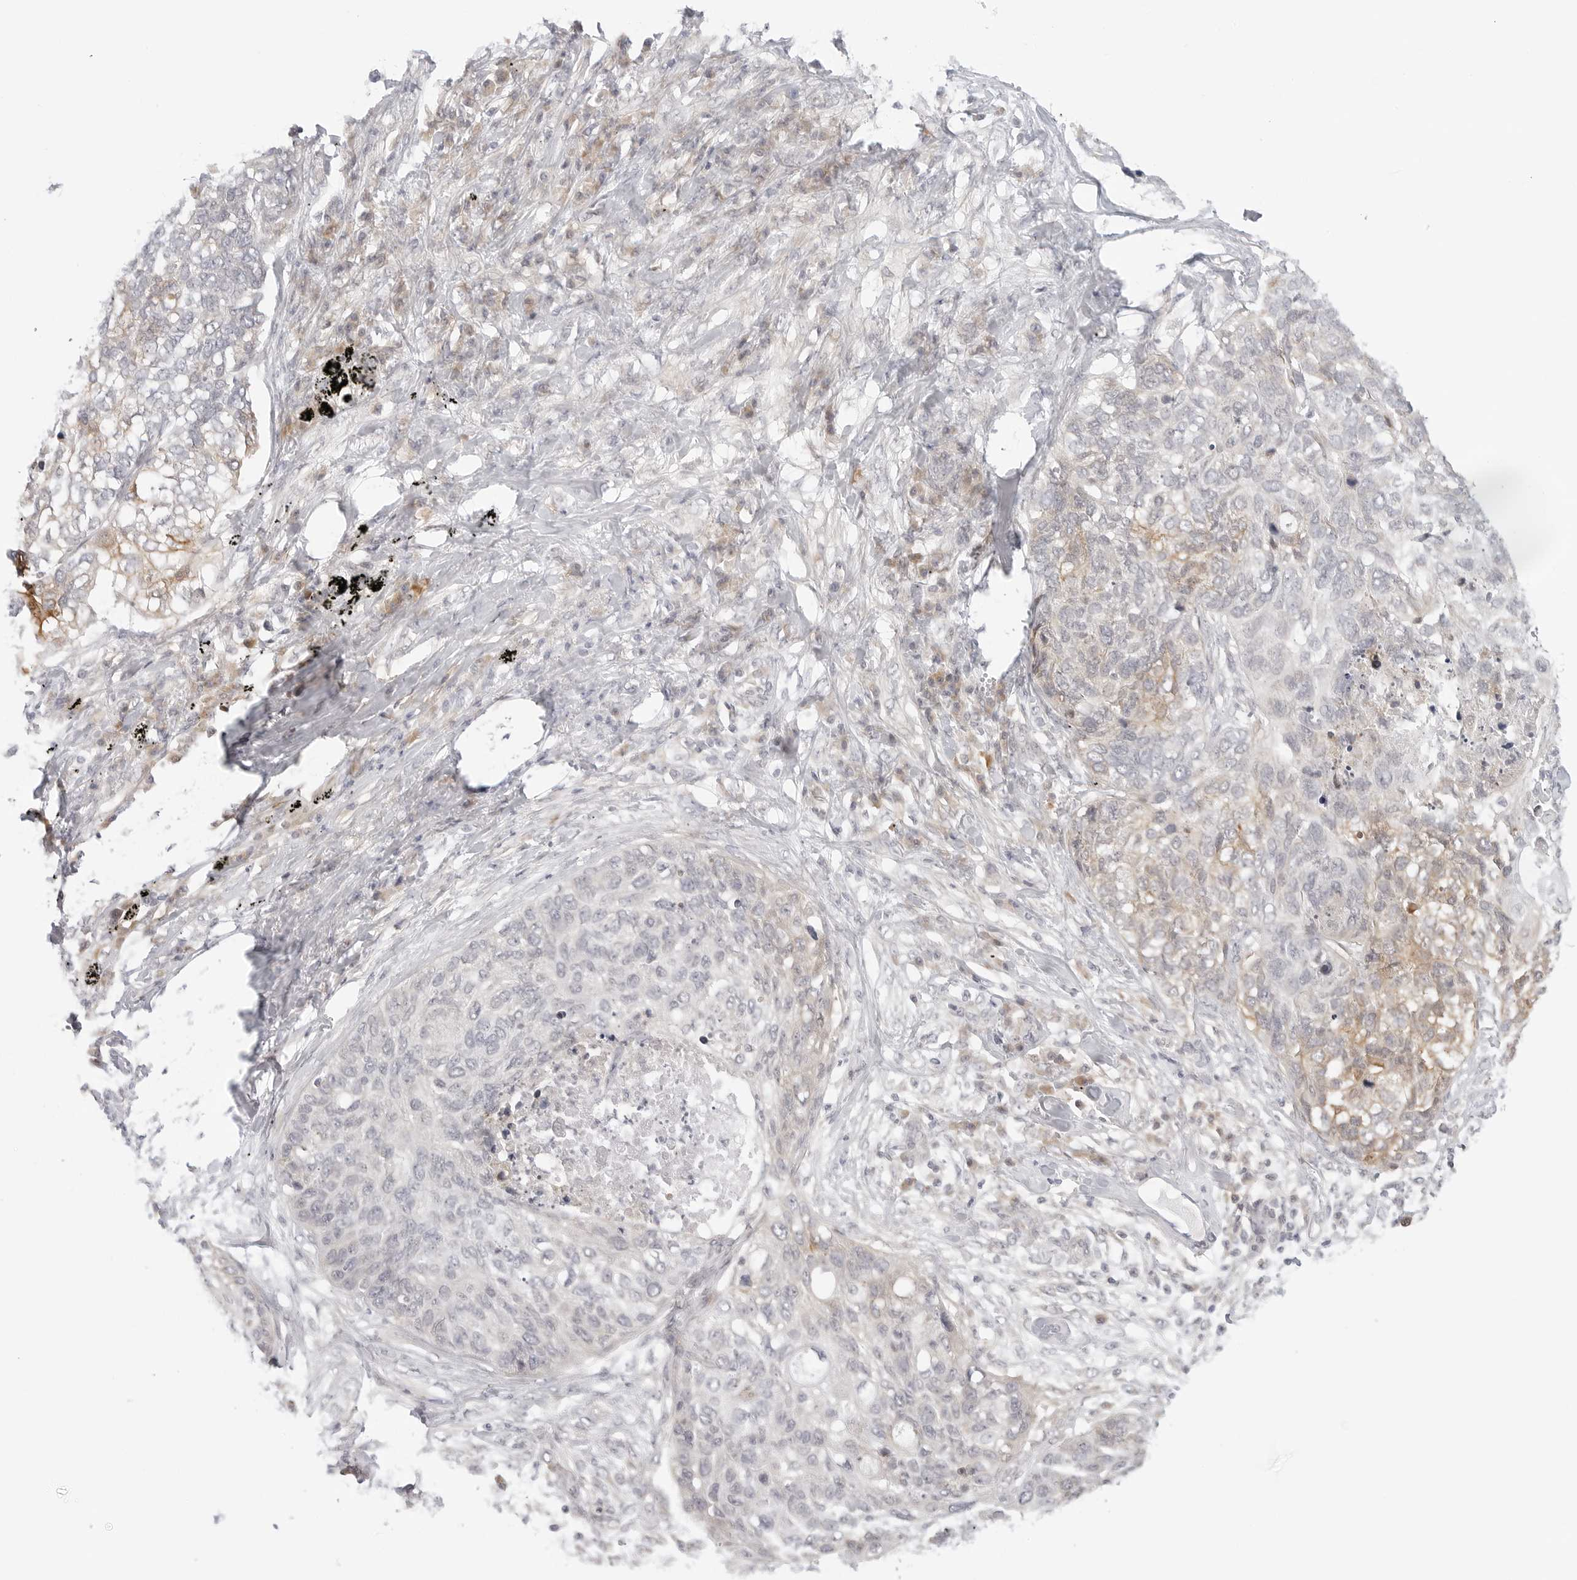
{"staining": {"intensity": "weak", "quantity": "25%-75%", "location": "cytoplasmic/membranous"}, "tissue": "lung cancer", "cell_type": "Tumor cells", "image_type": "cancer", "snomed": [{"axis": "morphology", "description": "Squamous cell carcinoma, NOS"}, {"axis": "topography", "description": "Lung"}], "caption": "Immunohistochemical staining of human squamous cell carcinoma (lung) shows low levels of weak cytoplasmic/membranous protein expression in about 25%-75% of tumor cells.", "gene": "TCP1", "patient": {"sex": "female", "age": 63}}